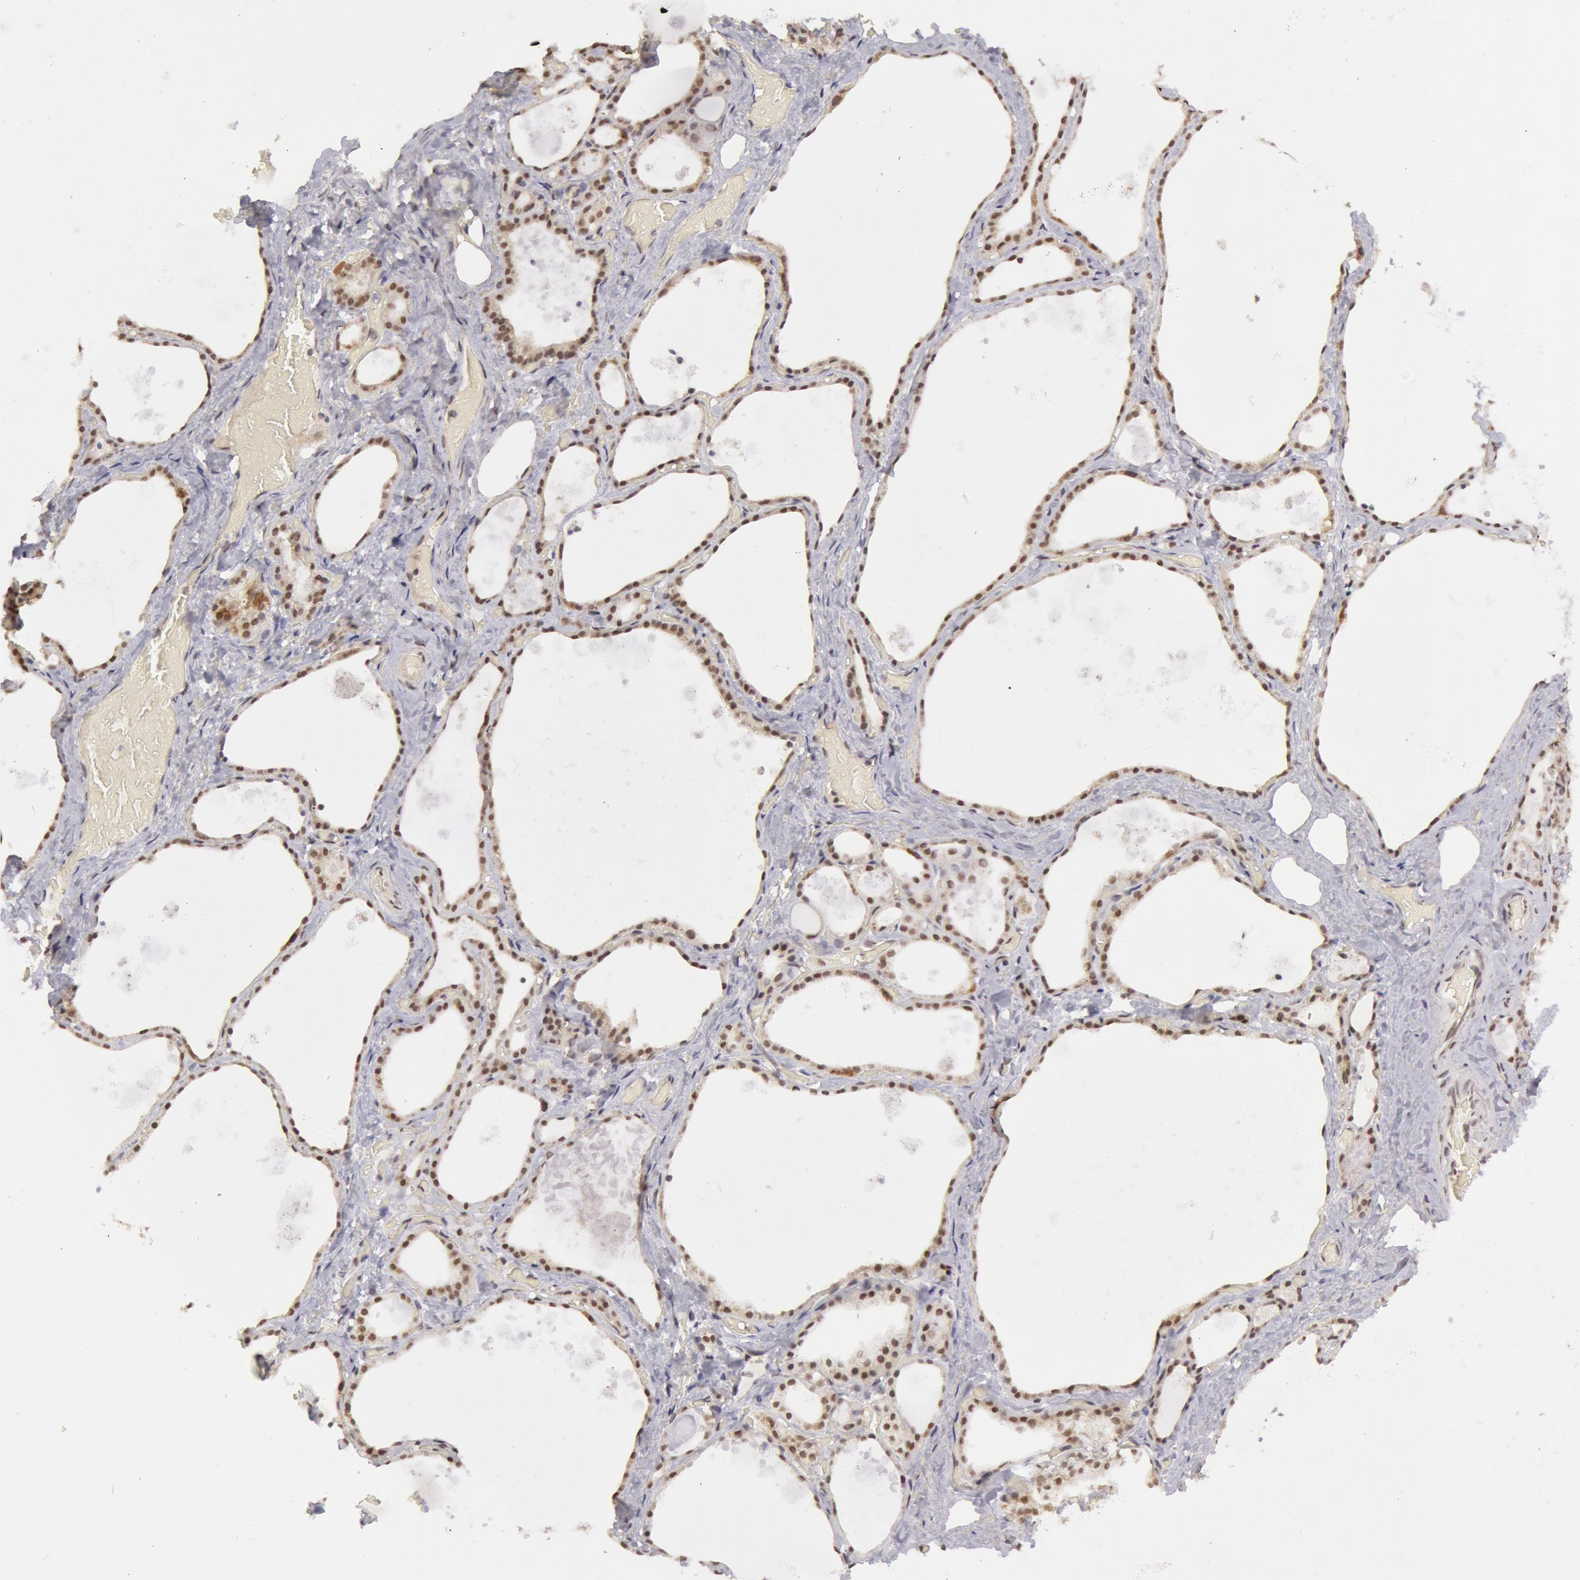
{"staining": {"intensity": "moderate", "quantity": ">75%", "location": "cytoplasmic/membranous,nuclear"}, "tissue": "thyroid gland", "cell_type": "Glandular cells", "image_type": "normal", "snomed": [{"axis": "morphology", "description": "Normal tissue, NOS"}, {"axis": "topography", "description": "Thyroid gland"}], "caption": "Protein expression by IHC displays moderate cytoplasmic/membranous,nuclear positivity in about >75% of glandular cells in normal thyroid gland.", "gene": "VRTN", "patient": {"sex": "male", "age": 61}}